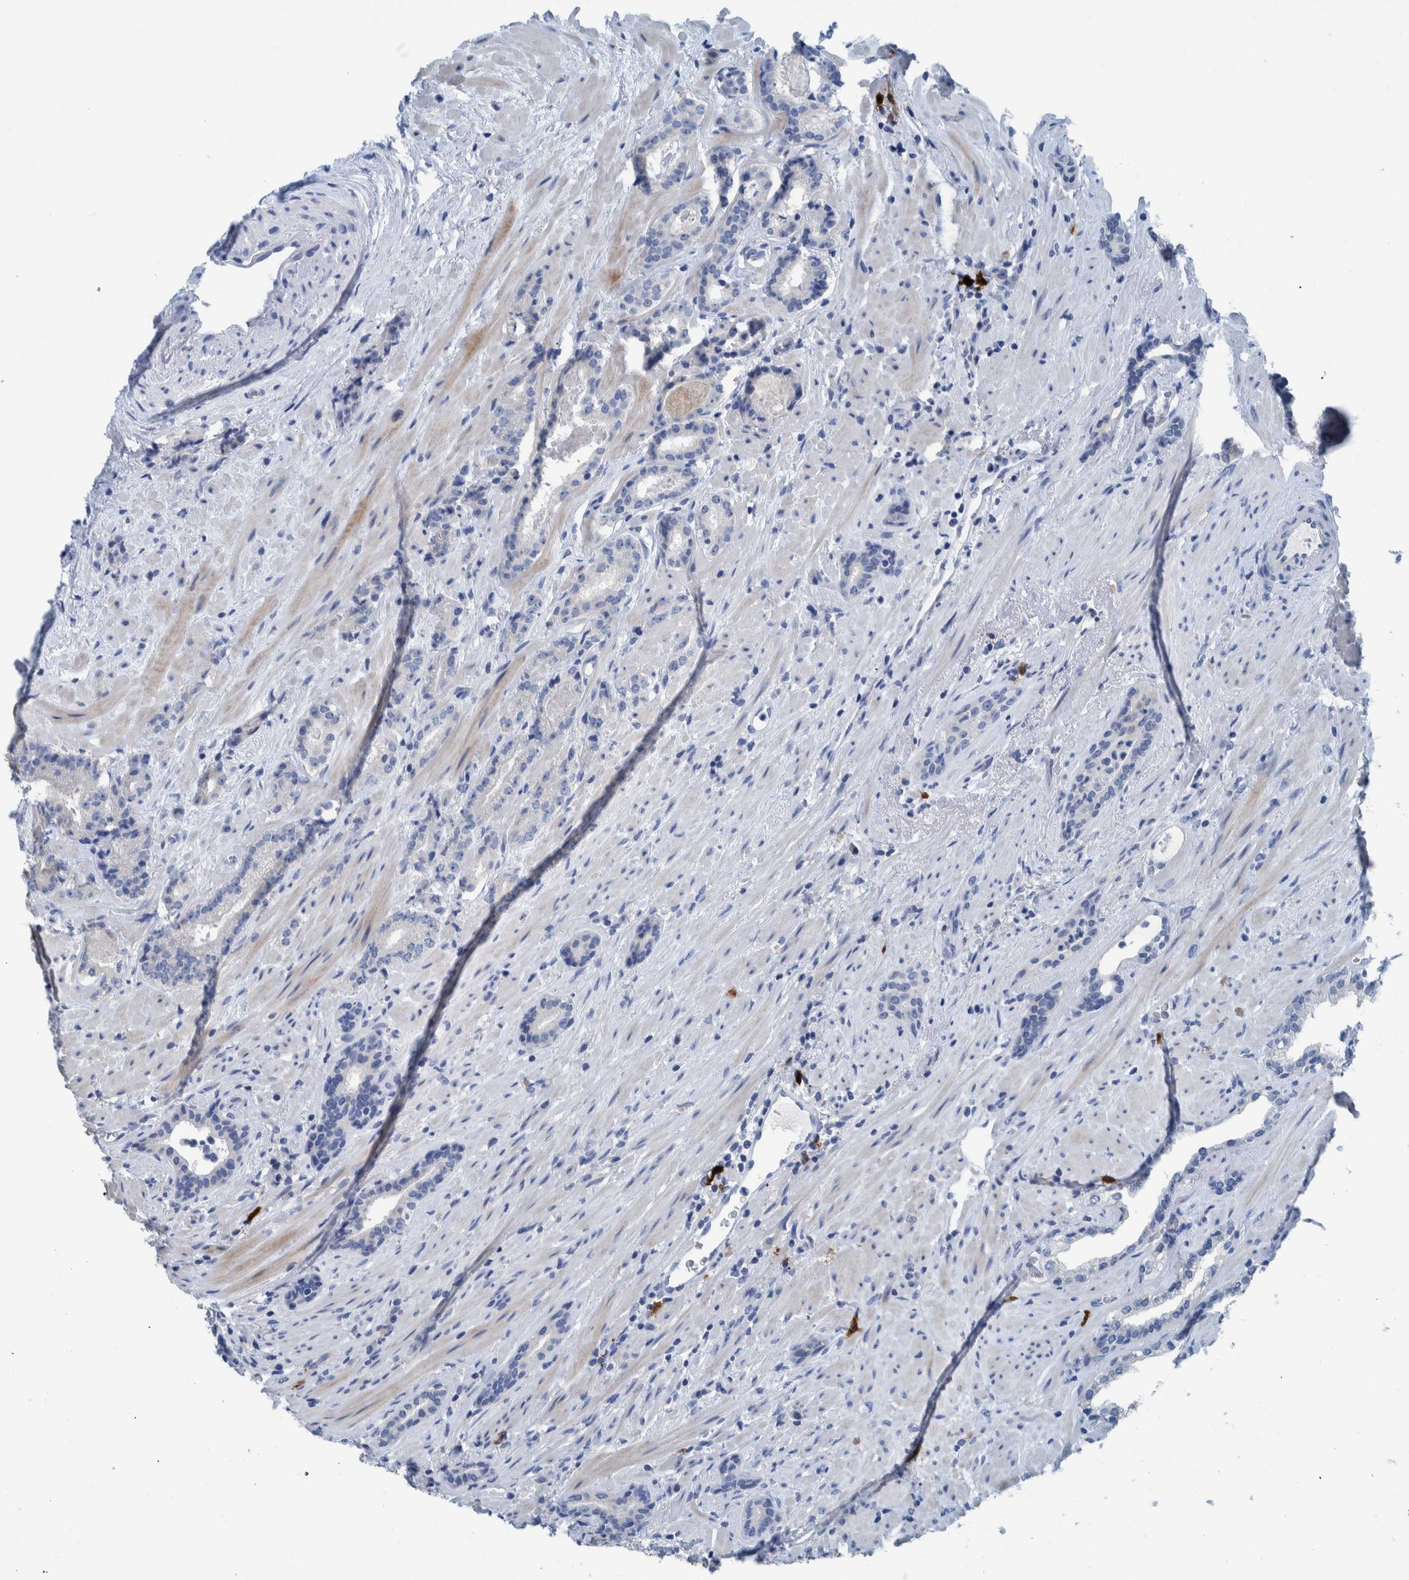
{"staining": {"intensity": "negative", "quantity": "none", "location": "none"}, "tissue": "prostate cancer", "cell_type": "Tumor cells", "image_type": "cancer", "snomed": [{"axis": "morphology", "description": "Adenocarcinoma, High grade"}, {"axis": "topography", "description": "Prostate"}], "caption": "Tumor cells are negative for protein expression in human prostate high-grade adenocarcinoma.", "gene": "IDO1", "patient": {"sex": "male", "age": 71}}